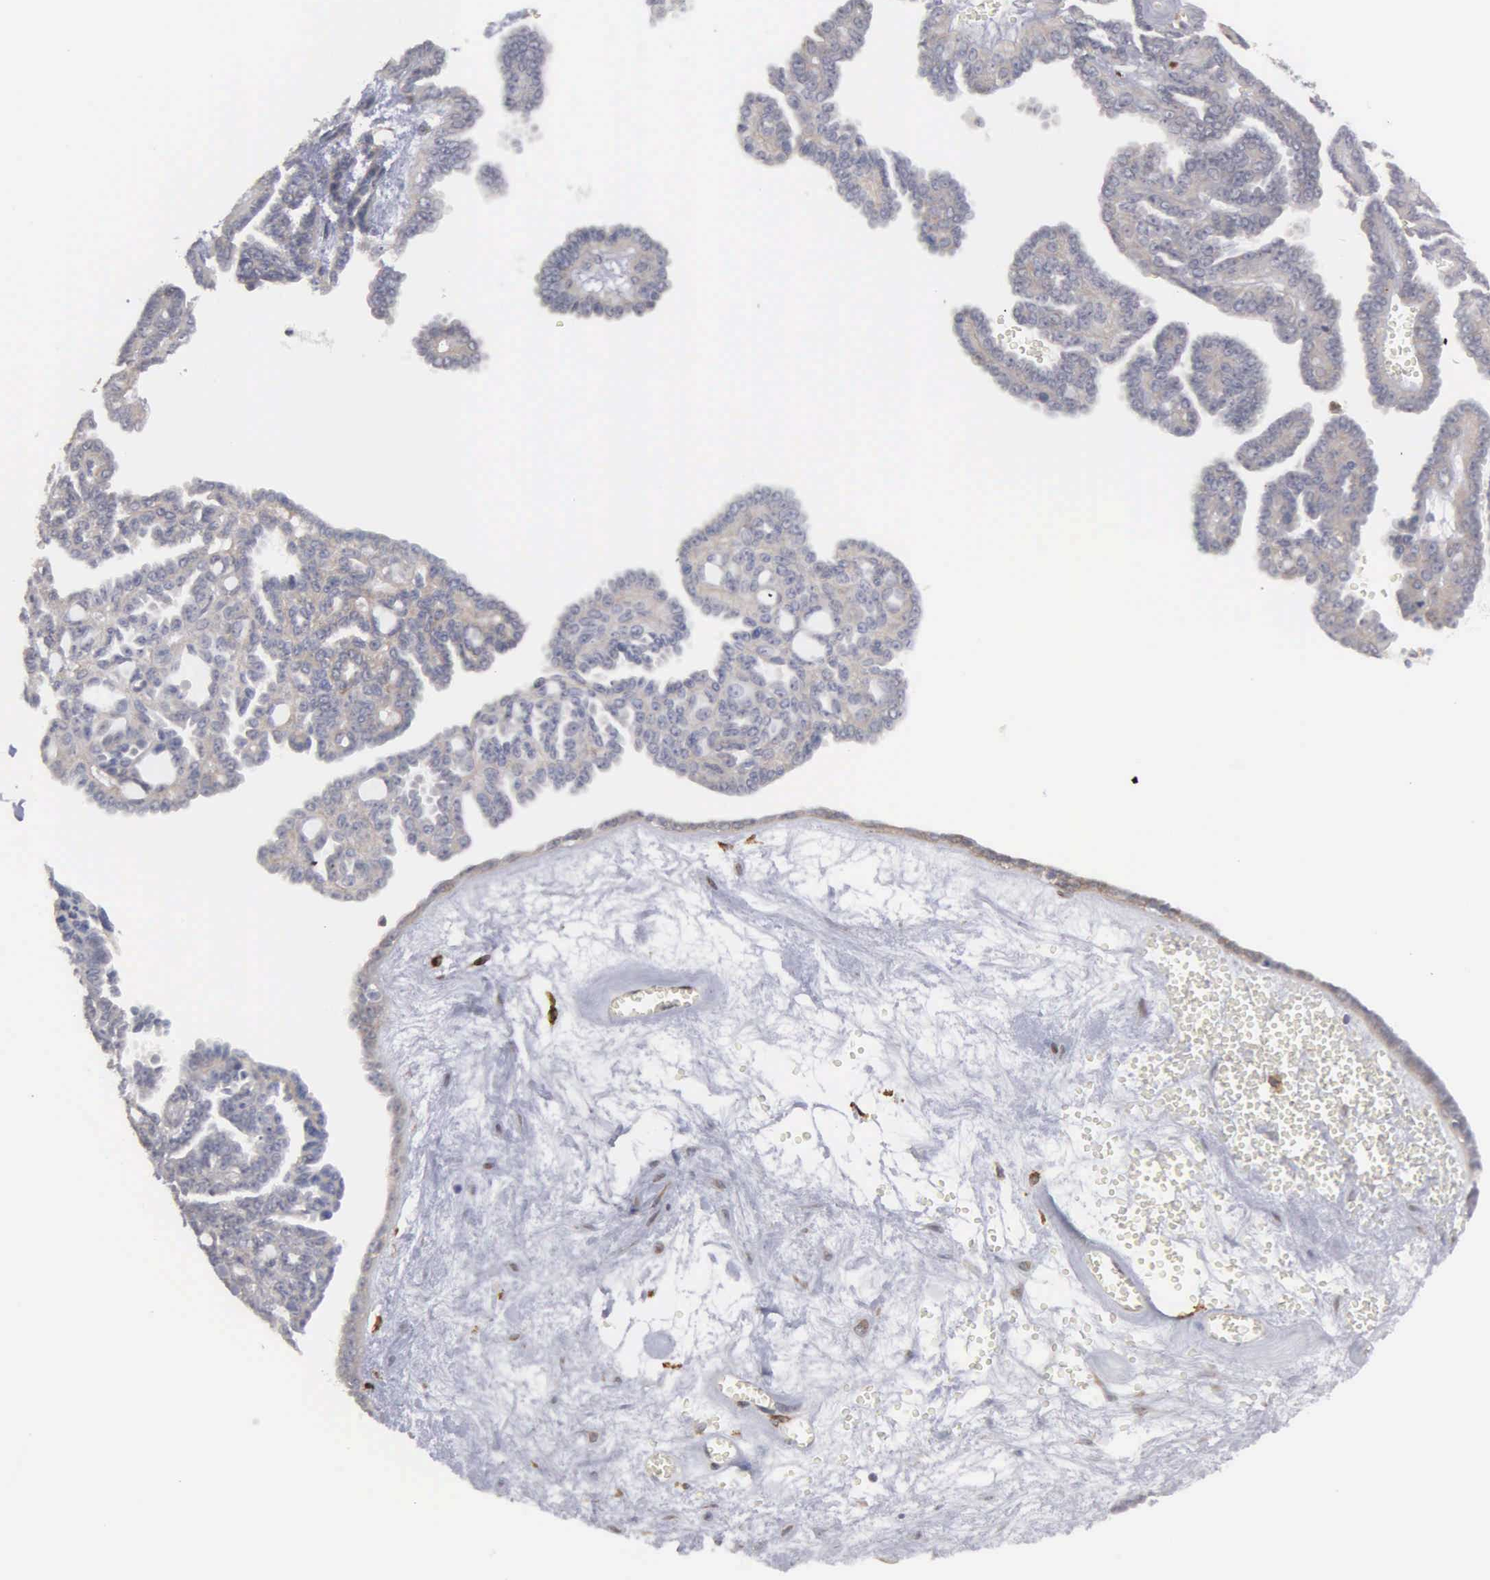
{"staining": {"intensity": "negative", "quantity": "none", "location": "none"}, "tissue": "ovarian cancer", "cell_type": "Tumor cells", "image_type": "cancer", "snomed": [{"axis": "morphology", "description": "Cystadenocarcinoma, serous, NOS"}, {"axis": "topography", "description": "Ovary"}], "caption": "IHC photomicrograph of neoplastic tissue: serous cystadenocarcinoma (ovarian) stained with DAB reveals no significant protein staining in tumor cells.", "gene": "LIN52", "patient": {"sex": "female", "age": 71}}